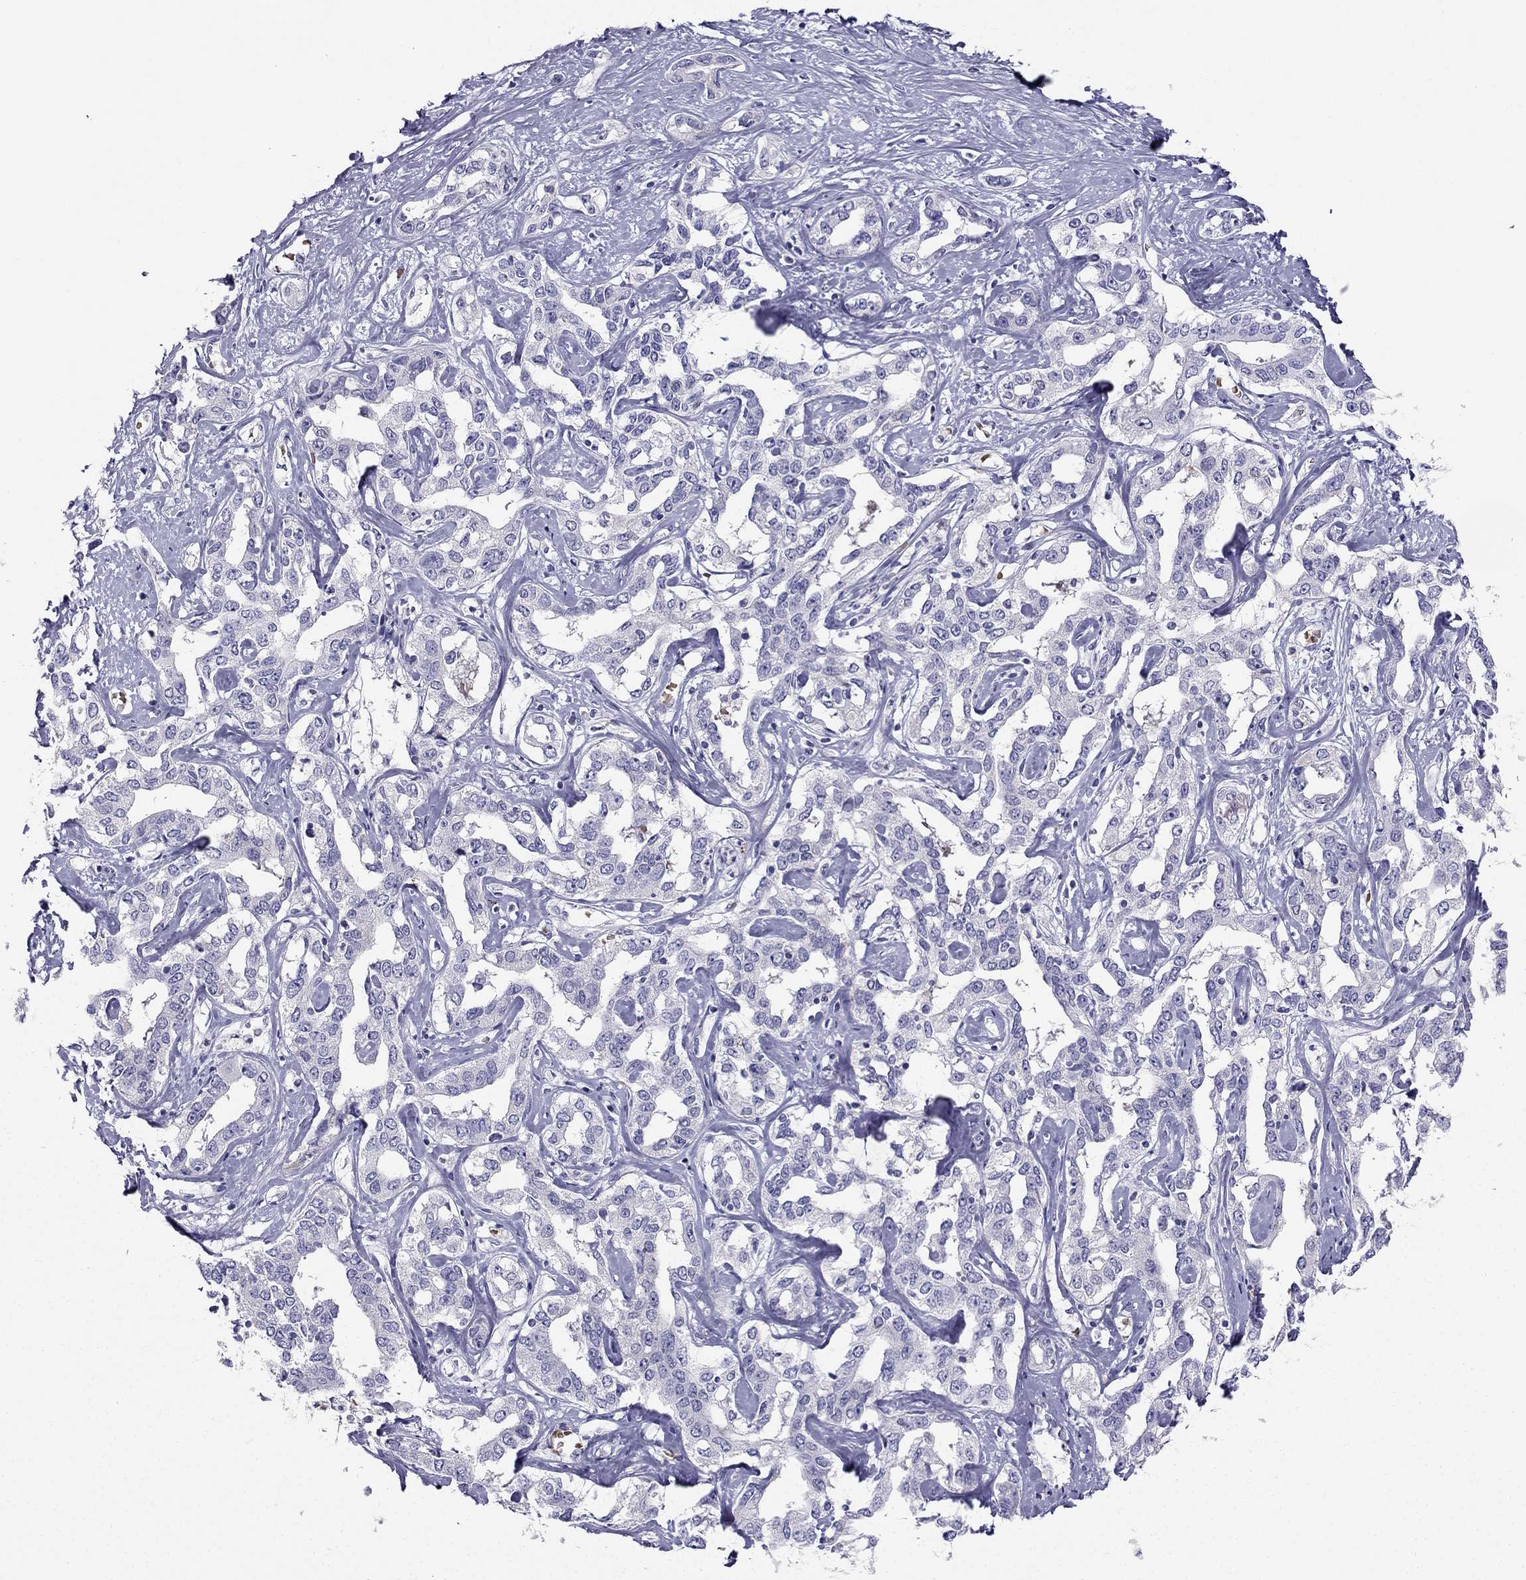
{"staining": {"intensity": "negative", "quantity": "none", "location": "none"}, "tissue": "liver cancer", "cell_type": "Tumor cells", "image_type": "cancer", "snomed": [{"axis": "morphology", "description": "Cholangiocarcinoma"}, {"axis": "topography", "description": "Liver"}], "caption": "Immunohistochemistry (IHC) of liver cancer (cholangiocarcinoma) reveals no expression in tumor cells.", "gene": "RSPH14", "patient": {"sex": "male", "age": 59}}